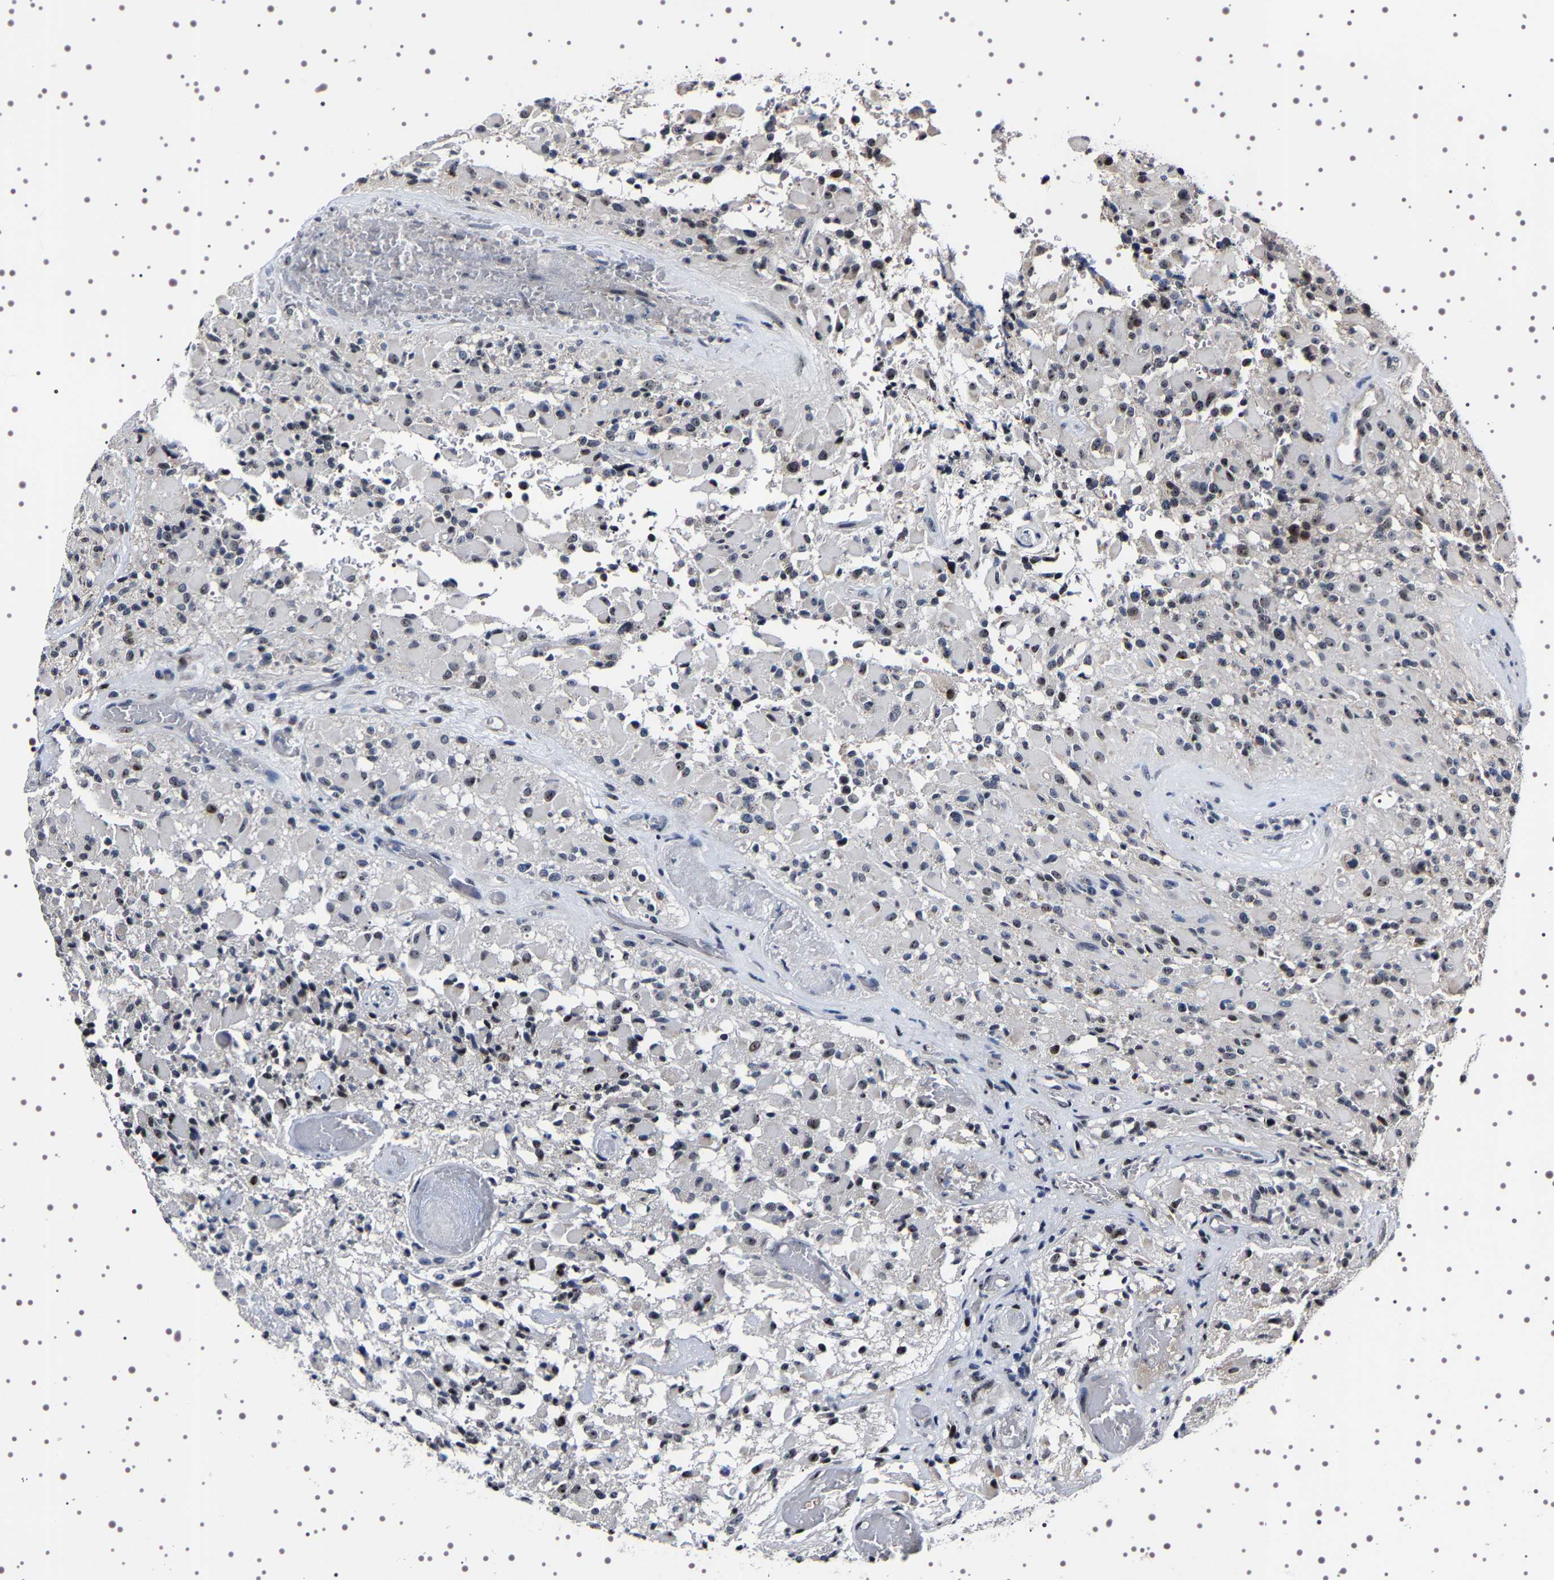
{"staining": {"intensity": "moderate", "quantity": "<25%", "location": "nuclear"}, "tissue": "glioma", "cell_type": "Tumor cells", "image_type": "cancer", "snomed": [{"axis": "morphology", "description": "Glioma, malignant, High grade"}, {"axis": "topography", "description": "Brain"}], "caption": "Protein expression analysis of glioma reveals moderate nuclear expression in approximately <25% of tumor cells.", "gene": "GNL3", "patient": {"sex": "male", "age": 71}}